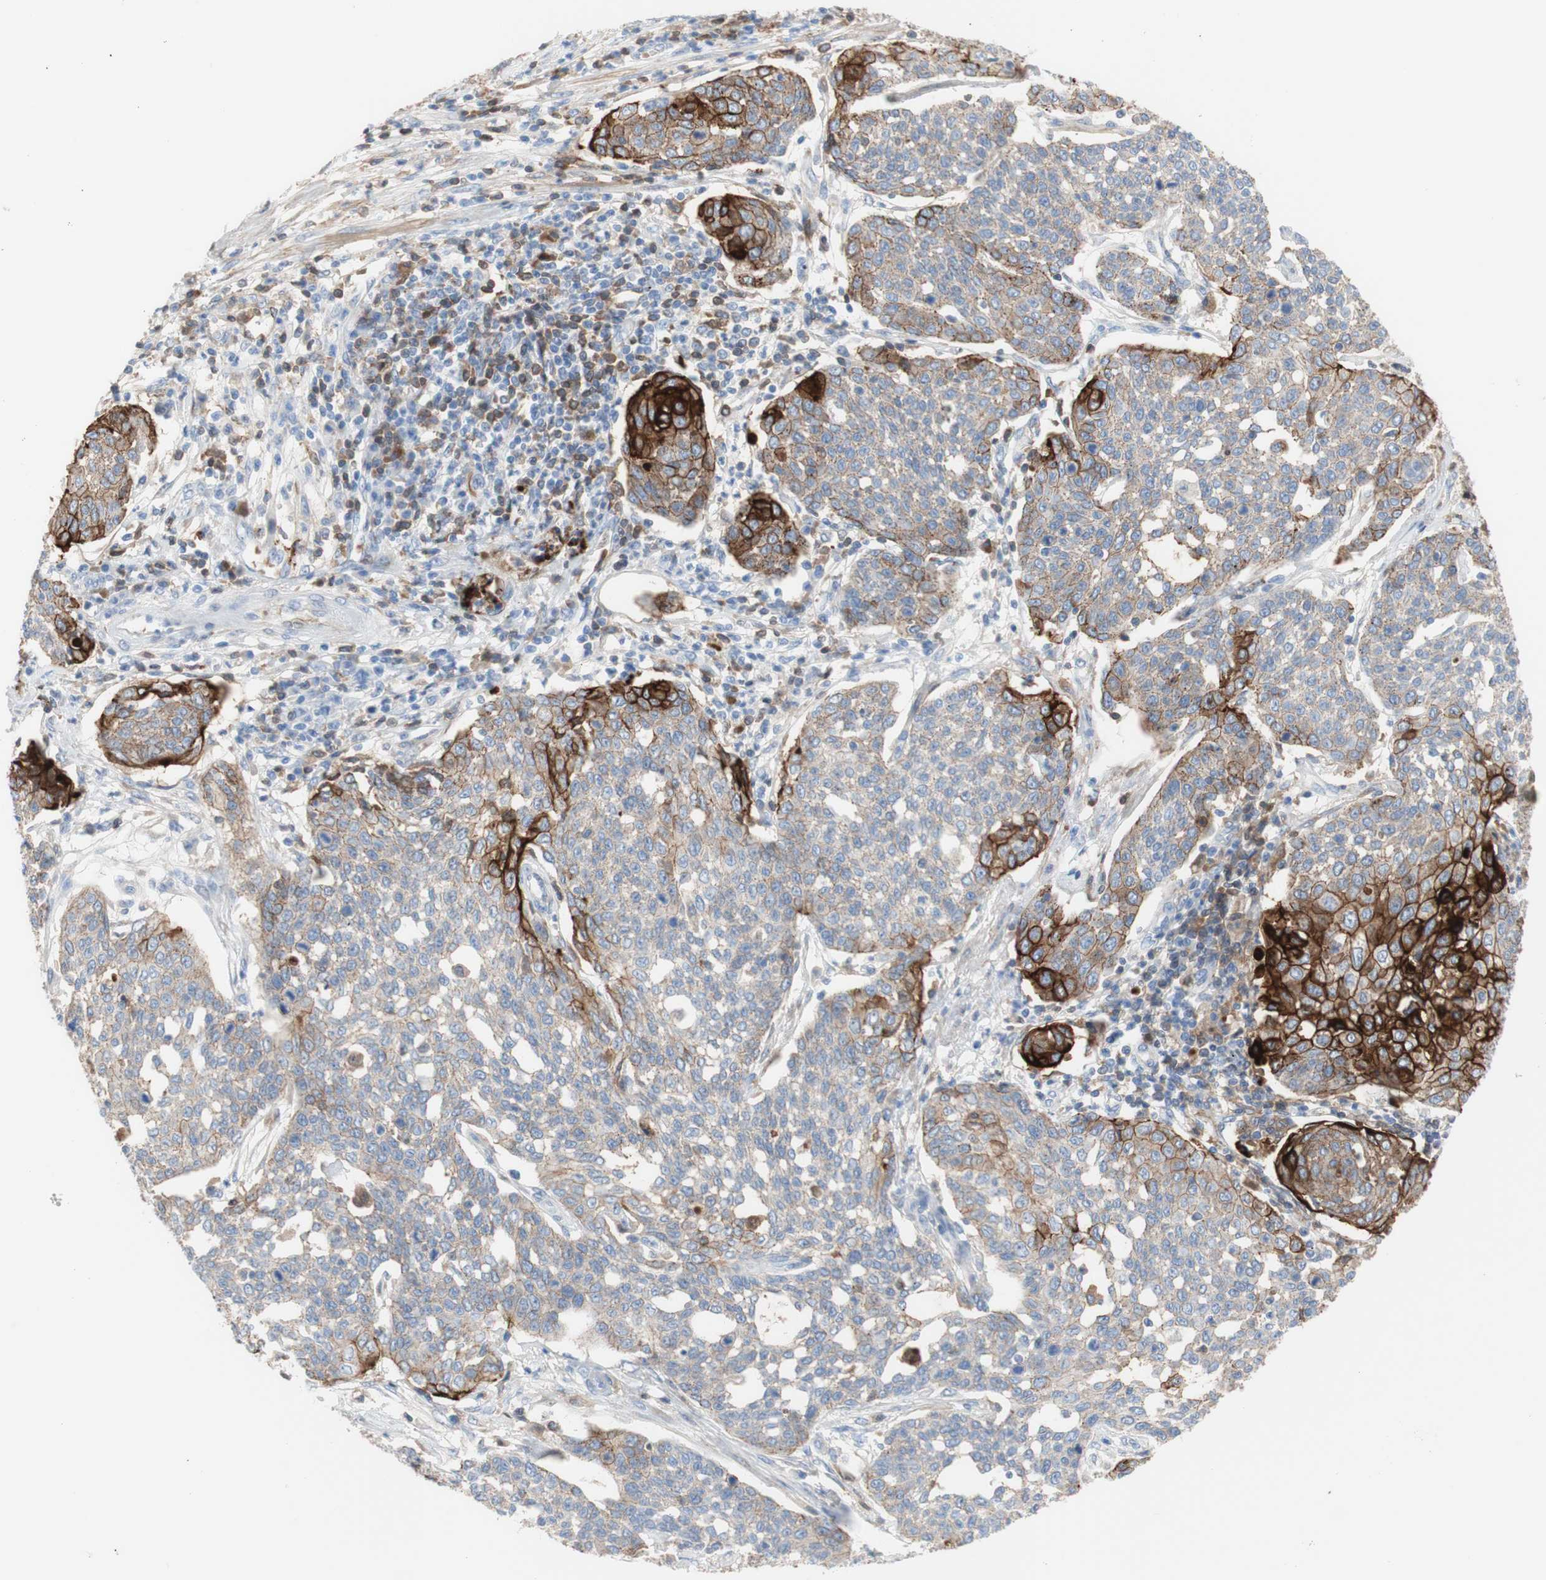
{"staining": {"intensity": "strong", "quantity": "<25%", "location": "cytoplasmic/membranous"}, "tissue": "cervical cancer", "cell_type": "Tumor cells", "image_type": "cancer", "snomed": [{"axis": "morphology", "description": "Squamous cell carcinoma, NOS"}, {"axis": "topography", "description": "Cervix"}], "caption": "Immunohistochemical staining of cervical cancer demonstrates strong cytoplasmic/membranous protein positivity in approximately <25% of tumor cells.", "gene": "DSC2", "patient": {"sex": "female", "age": 34}}